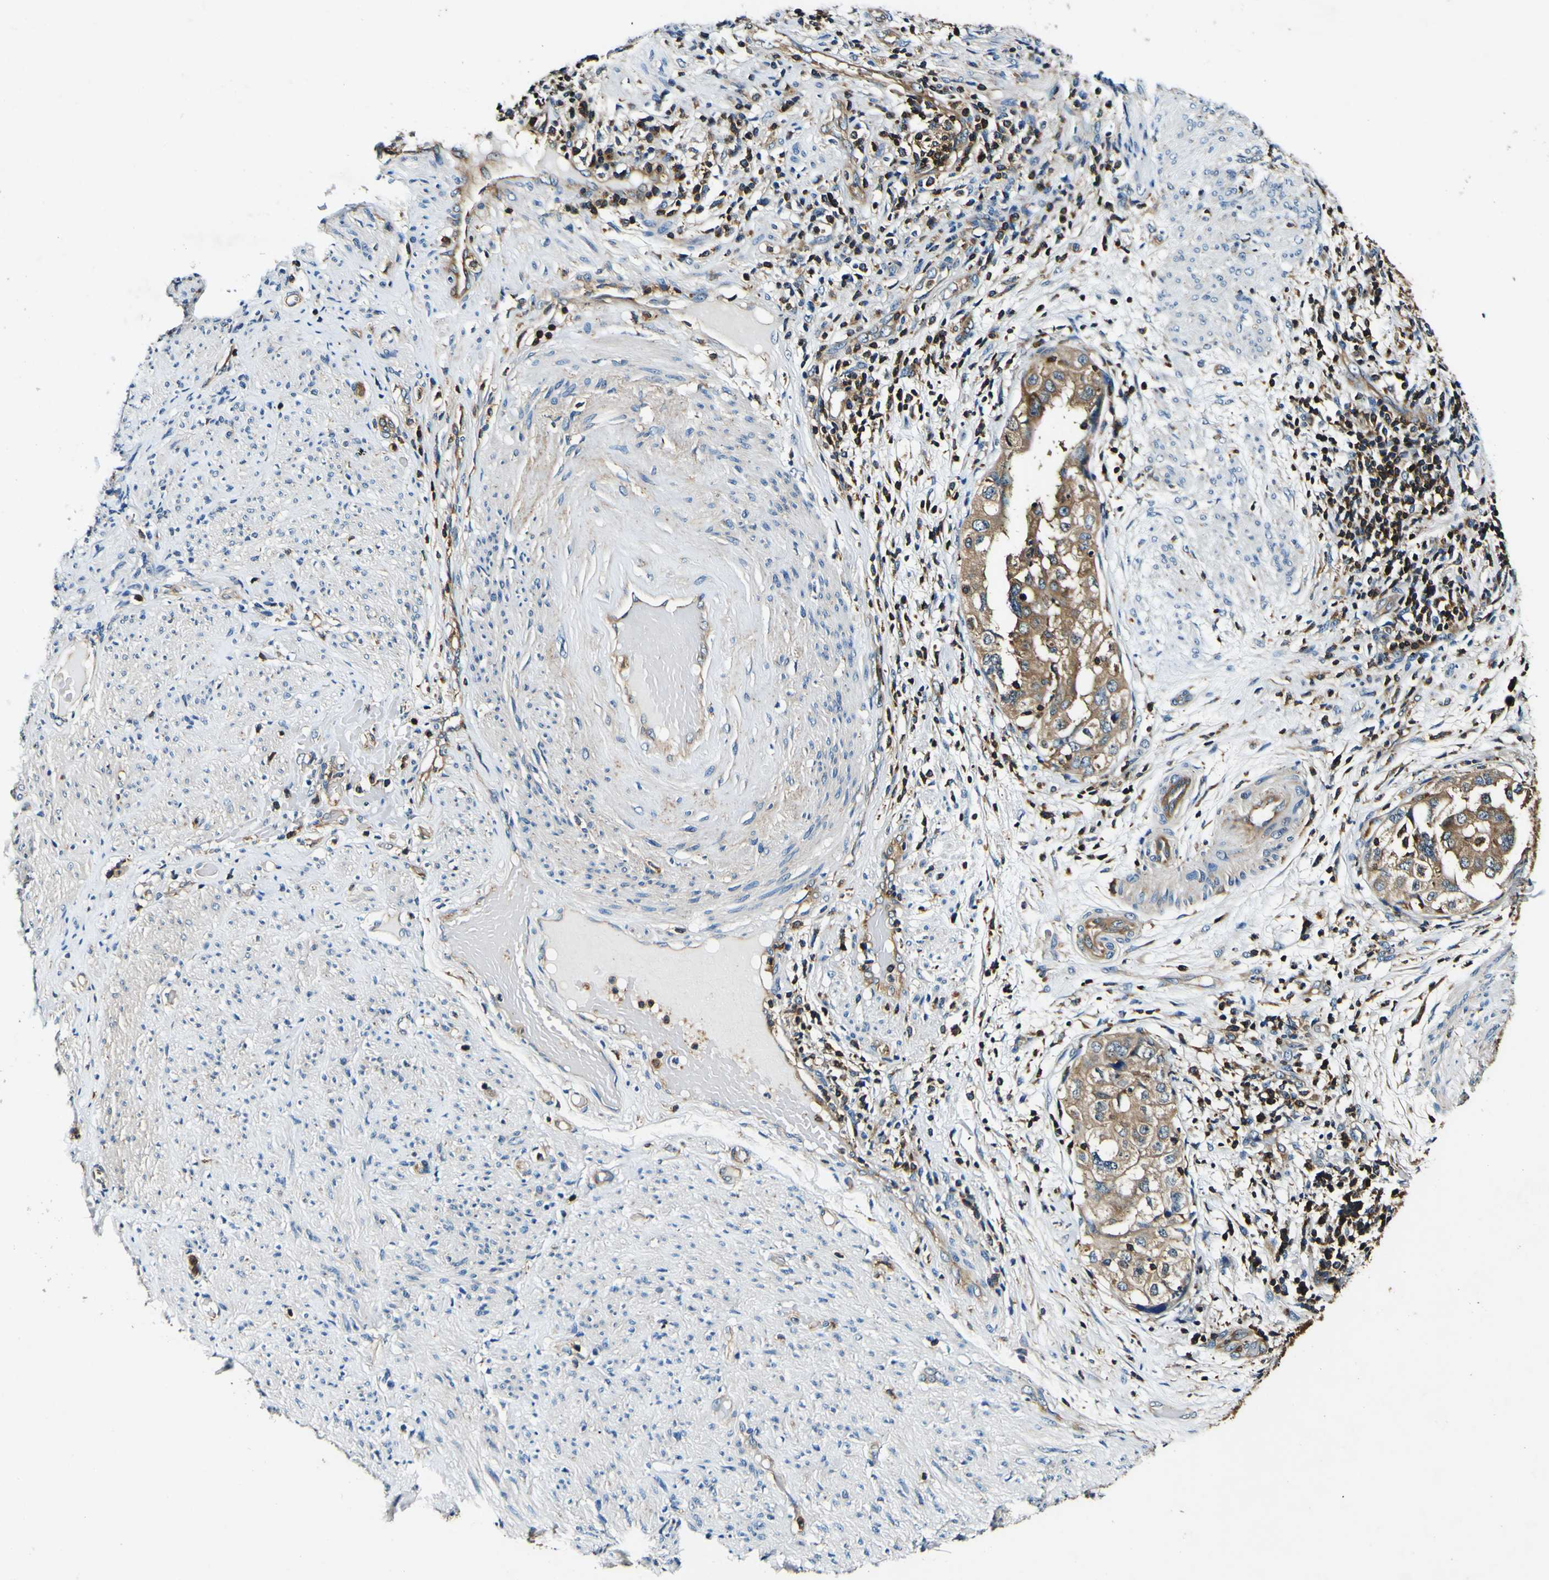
{"staining": {"intensity": "weak", "quantity": ">75%", "location": "cytoplasmic/membranous"}, "tissue": "endometrial cancer", "cell_type": "Tumor cells", "image_type": "cancer", "snomed": [{"axis": "morphology", "description": "Adenocarcinoma, NOS"}, {"axis": "topography", "description": "Endometrium"}], "caption": "IHC of human adenocarcinoma (endometrial) reveals low levels of weak cytoplasmic/membranous staining in approximately >75% of tumor cells.", "gene": "RHOT2", "patient": {"sex": "female", "age": 85}}